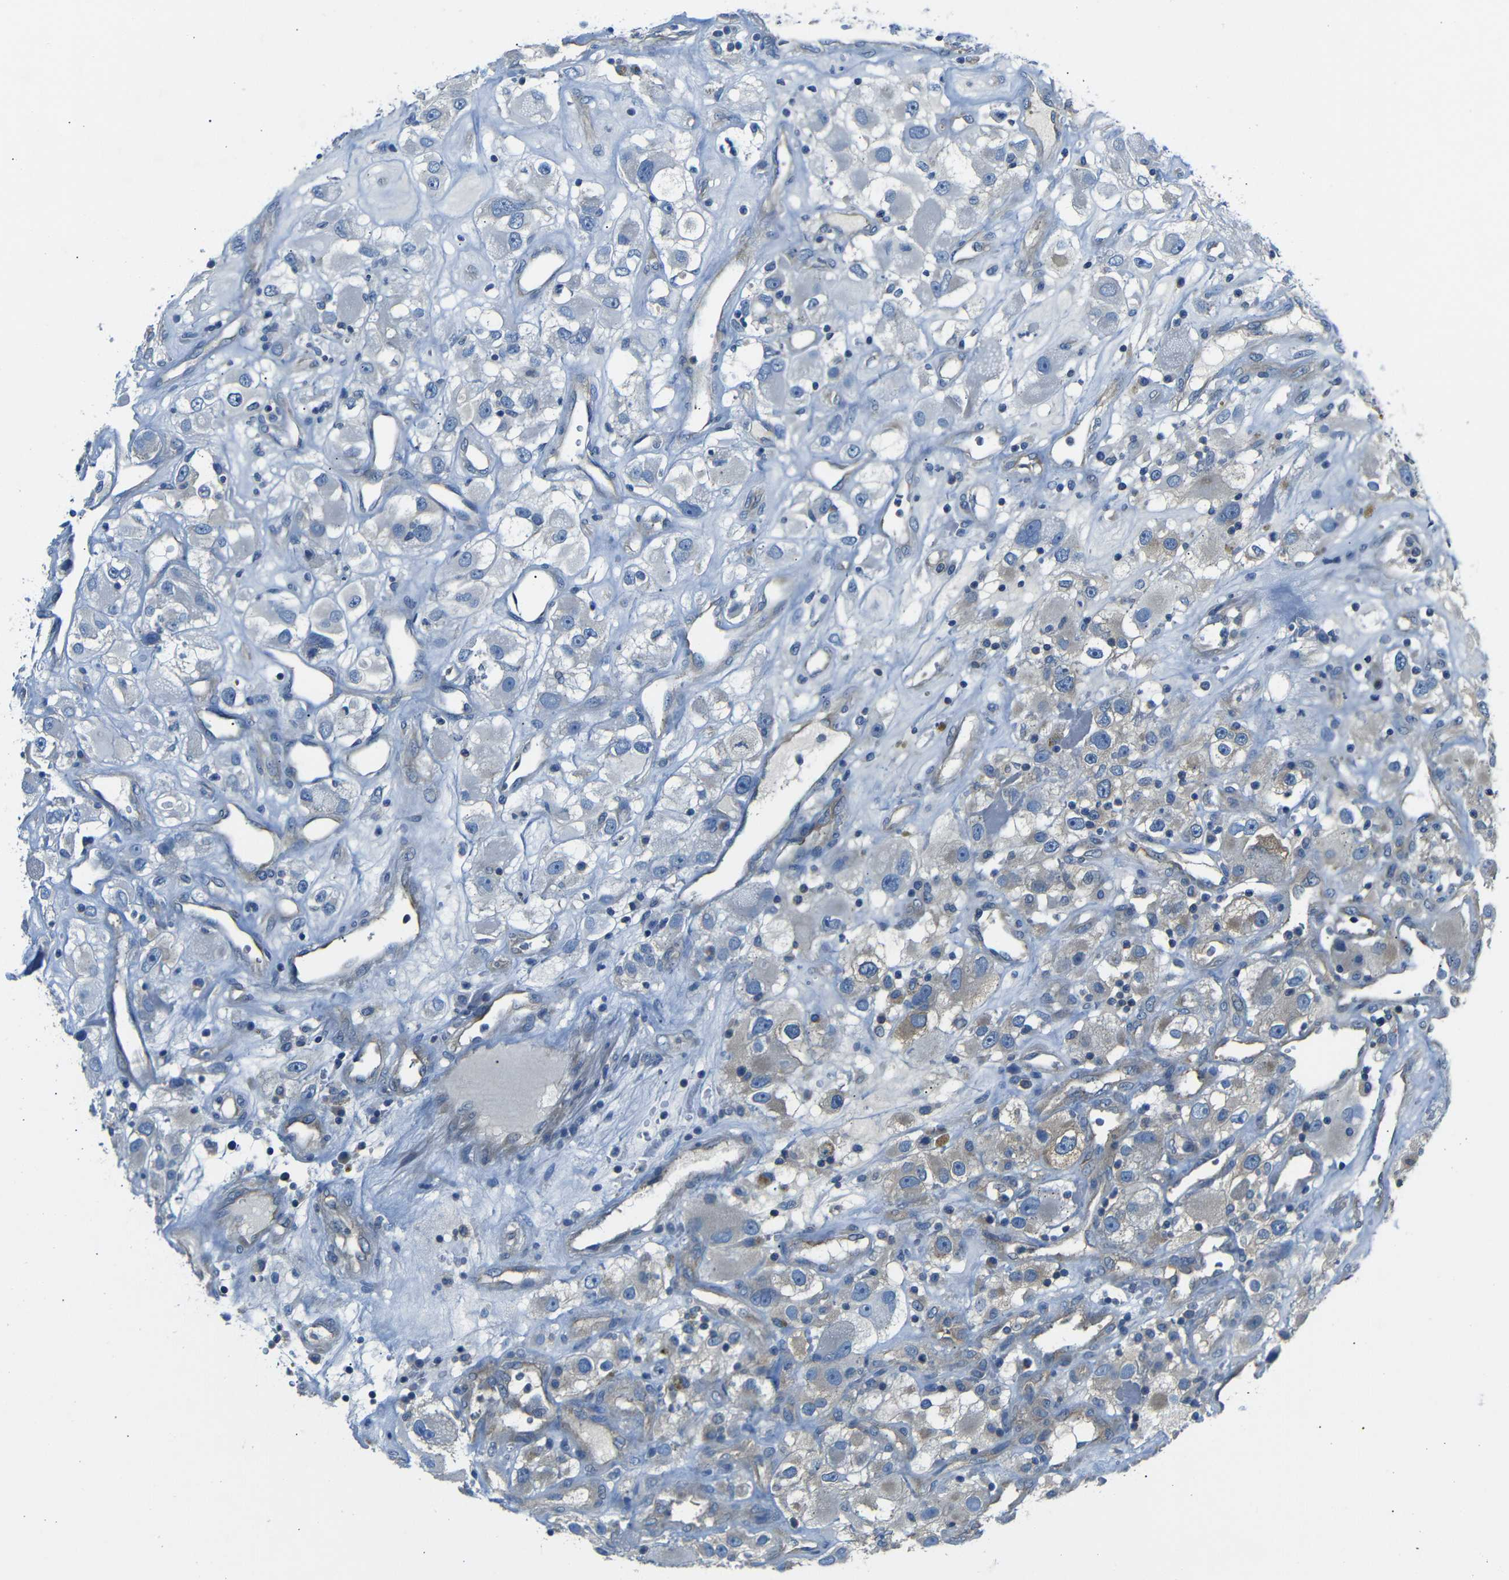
{"staining": {"intensity": "negative", "quantity": "none", "location": "none"}, "tissue": "renal cancer", "cell_type": "Tumor cells", "image_type": "cancer", "snomed": [{"axis": "morphology", "description": "Adenocarcinoma, NOS"}, {"axis": "topography", "description": "Kidney"}], "caption": "Tumor cells are negative for protein expression in human renal adenocarcinoma.", "gene": "DCP1A", "patient": {"sex": "female", "age": 52}}